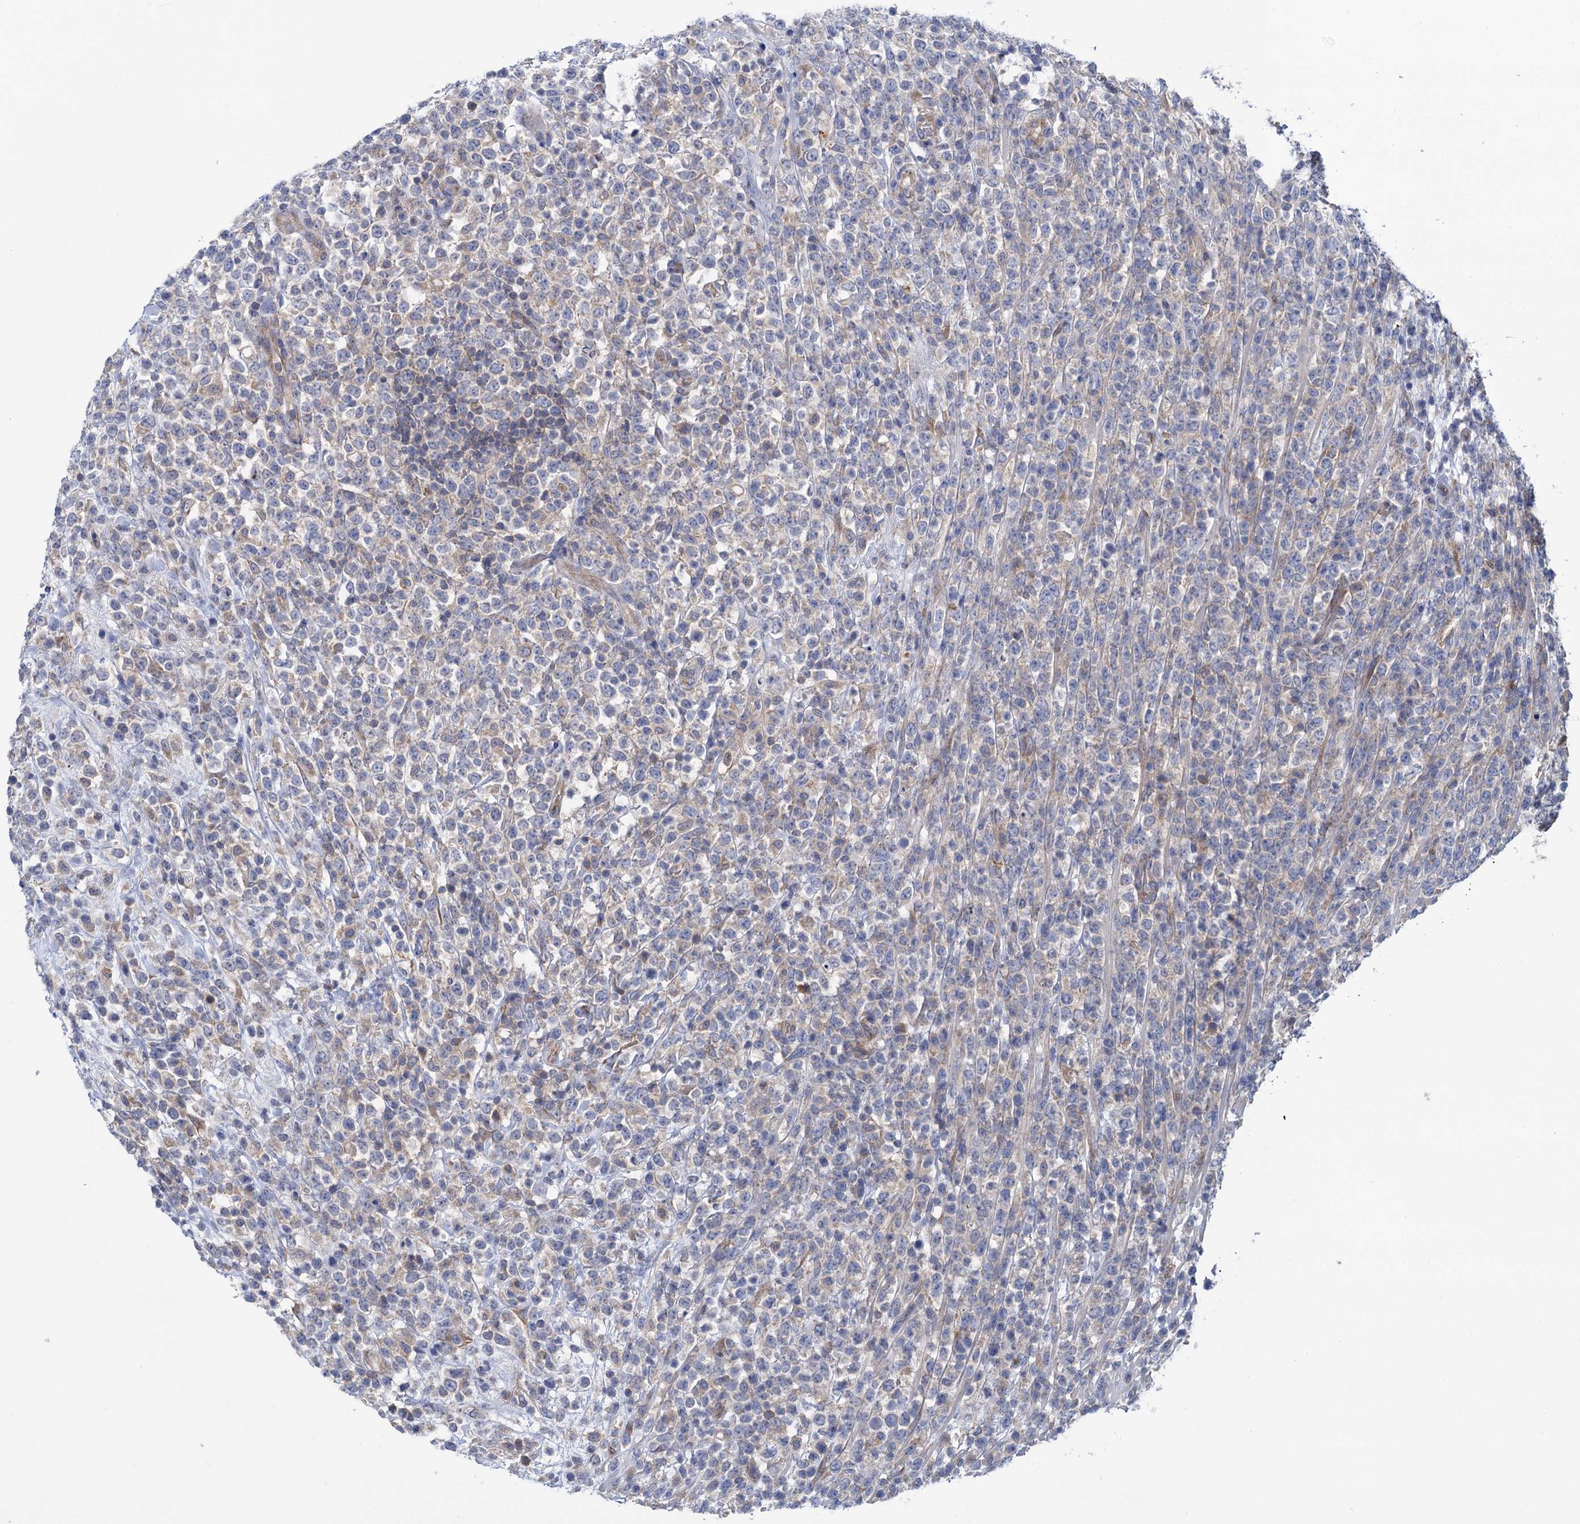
{"staining": {"intensity": "negative", "quantity": "none", "location": "none"}, "tissue": "lymphoma", "cell_type": "Tumor cells", "image_type": "cancer", "snomed": [{"axis": "morphology", "description": "Malignant lymphoma, non-Hodgkin's type, High grade"}, {"axis": "topography", "description": "Colon"}], "caption": "Immunohistochemistry (IHC) histopathology image of neoplastic tissue: high-grade malignant lymphoma, non-Hodgkin's type stained with DAB reveals no significant protein staining in tumor cells.", "gene": "GSTM2", "patient": {"sex": "female", "age": 53}}